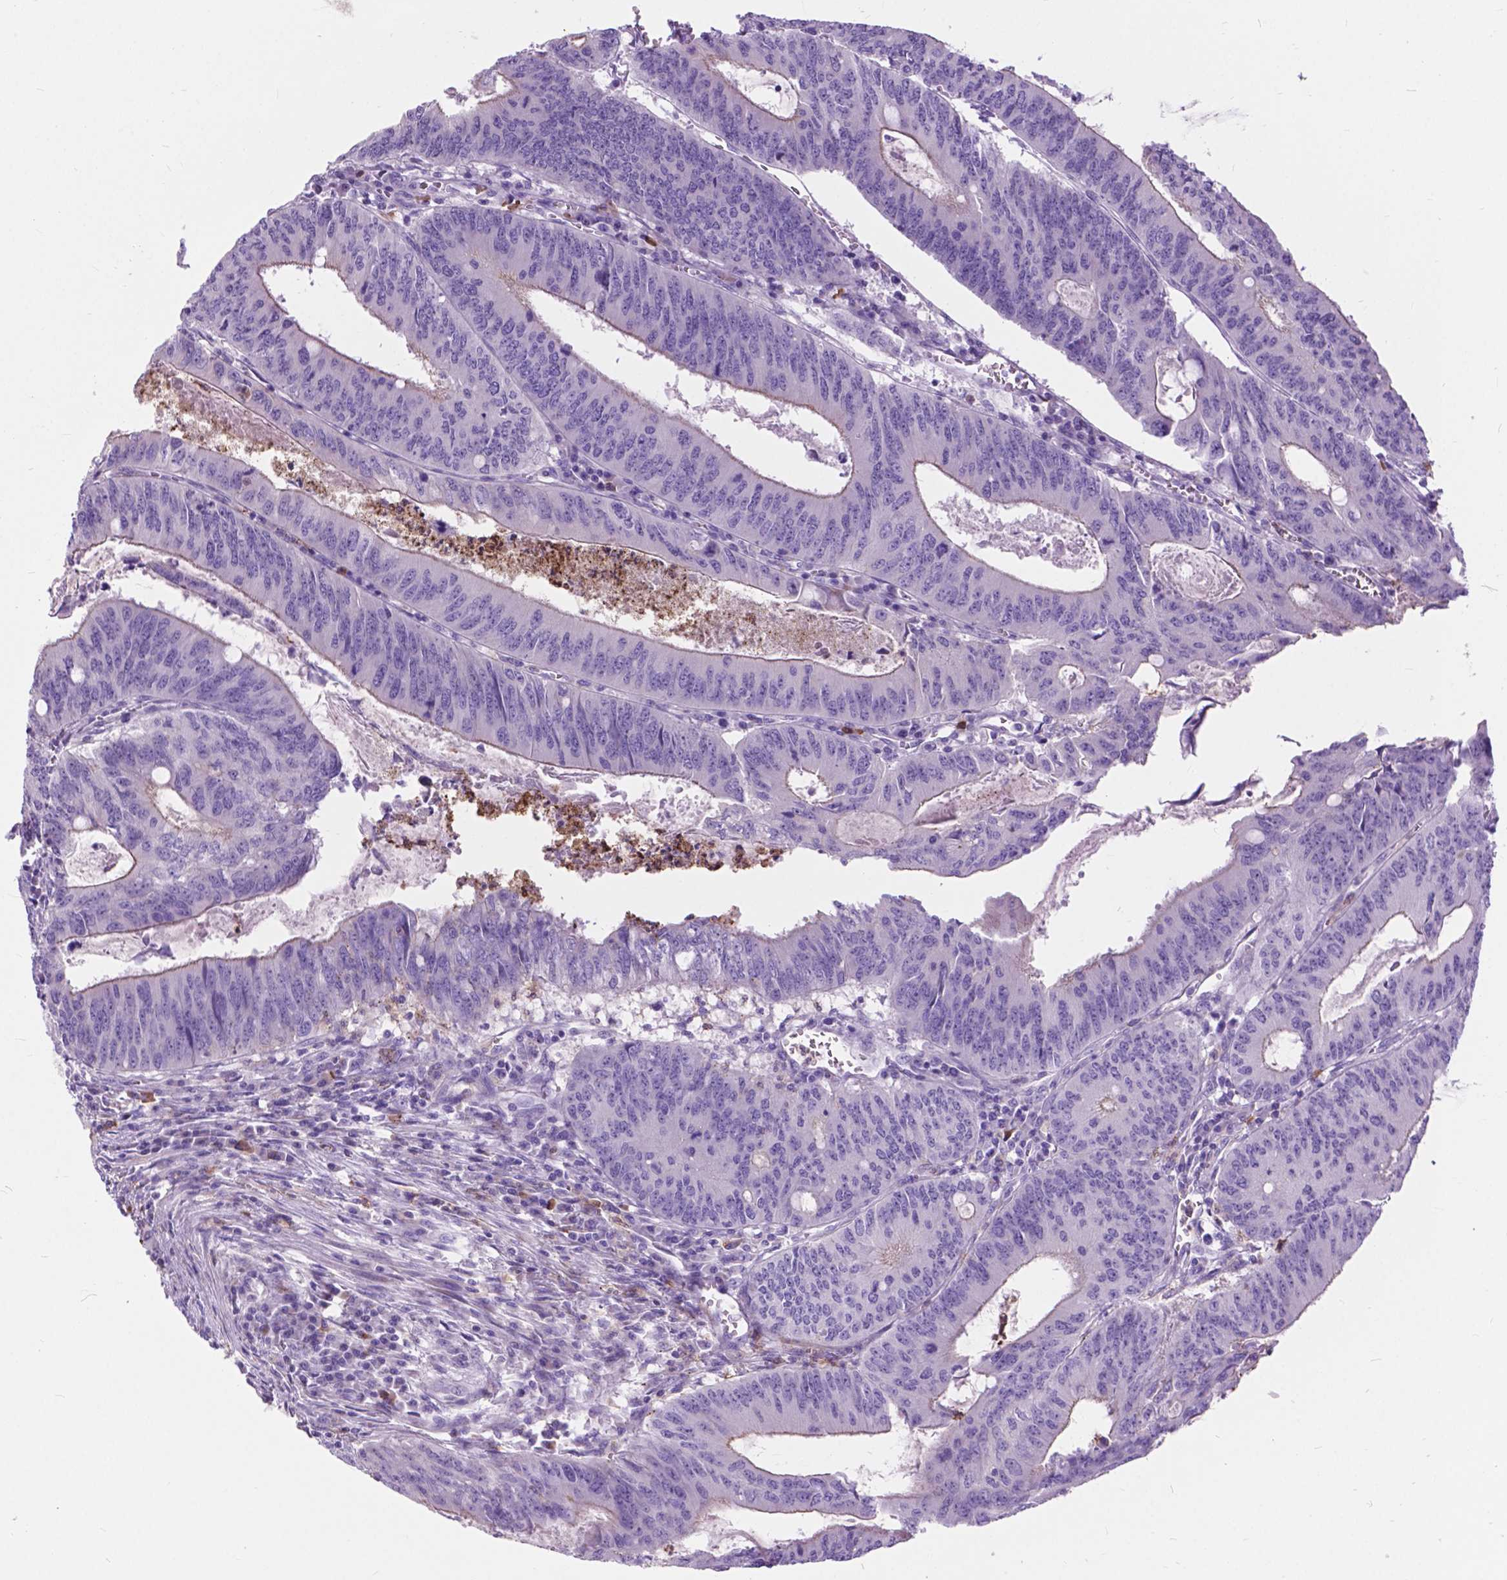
{"staining": {"intensity": "weak", "quantity": "<25%", "location": "cytoplasmic/membranous"}, "tissue": "colorectal cancer", "cell_type": "Tumor cells", "image_type": "cancer", "snomed": [{"axis": "morphology", "description": "Adenocarcinoma, NOS"}, {"axis": "topography", "description": "Colon"}], "caption": "Protein analysis of colorectal cancer (adenocarcinoma) reveals no significant expression in tumor cells.", "gene": "PRR35", "patient": {"sex": "male", "age": 67}}